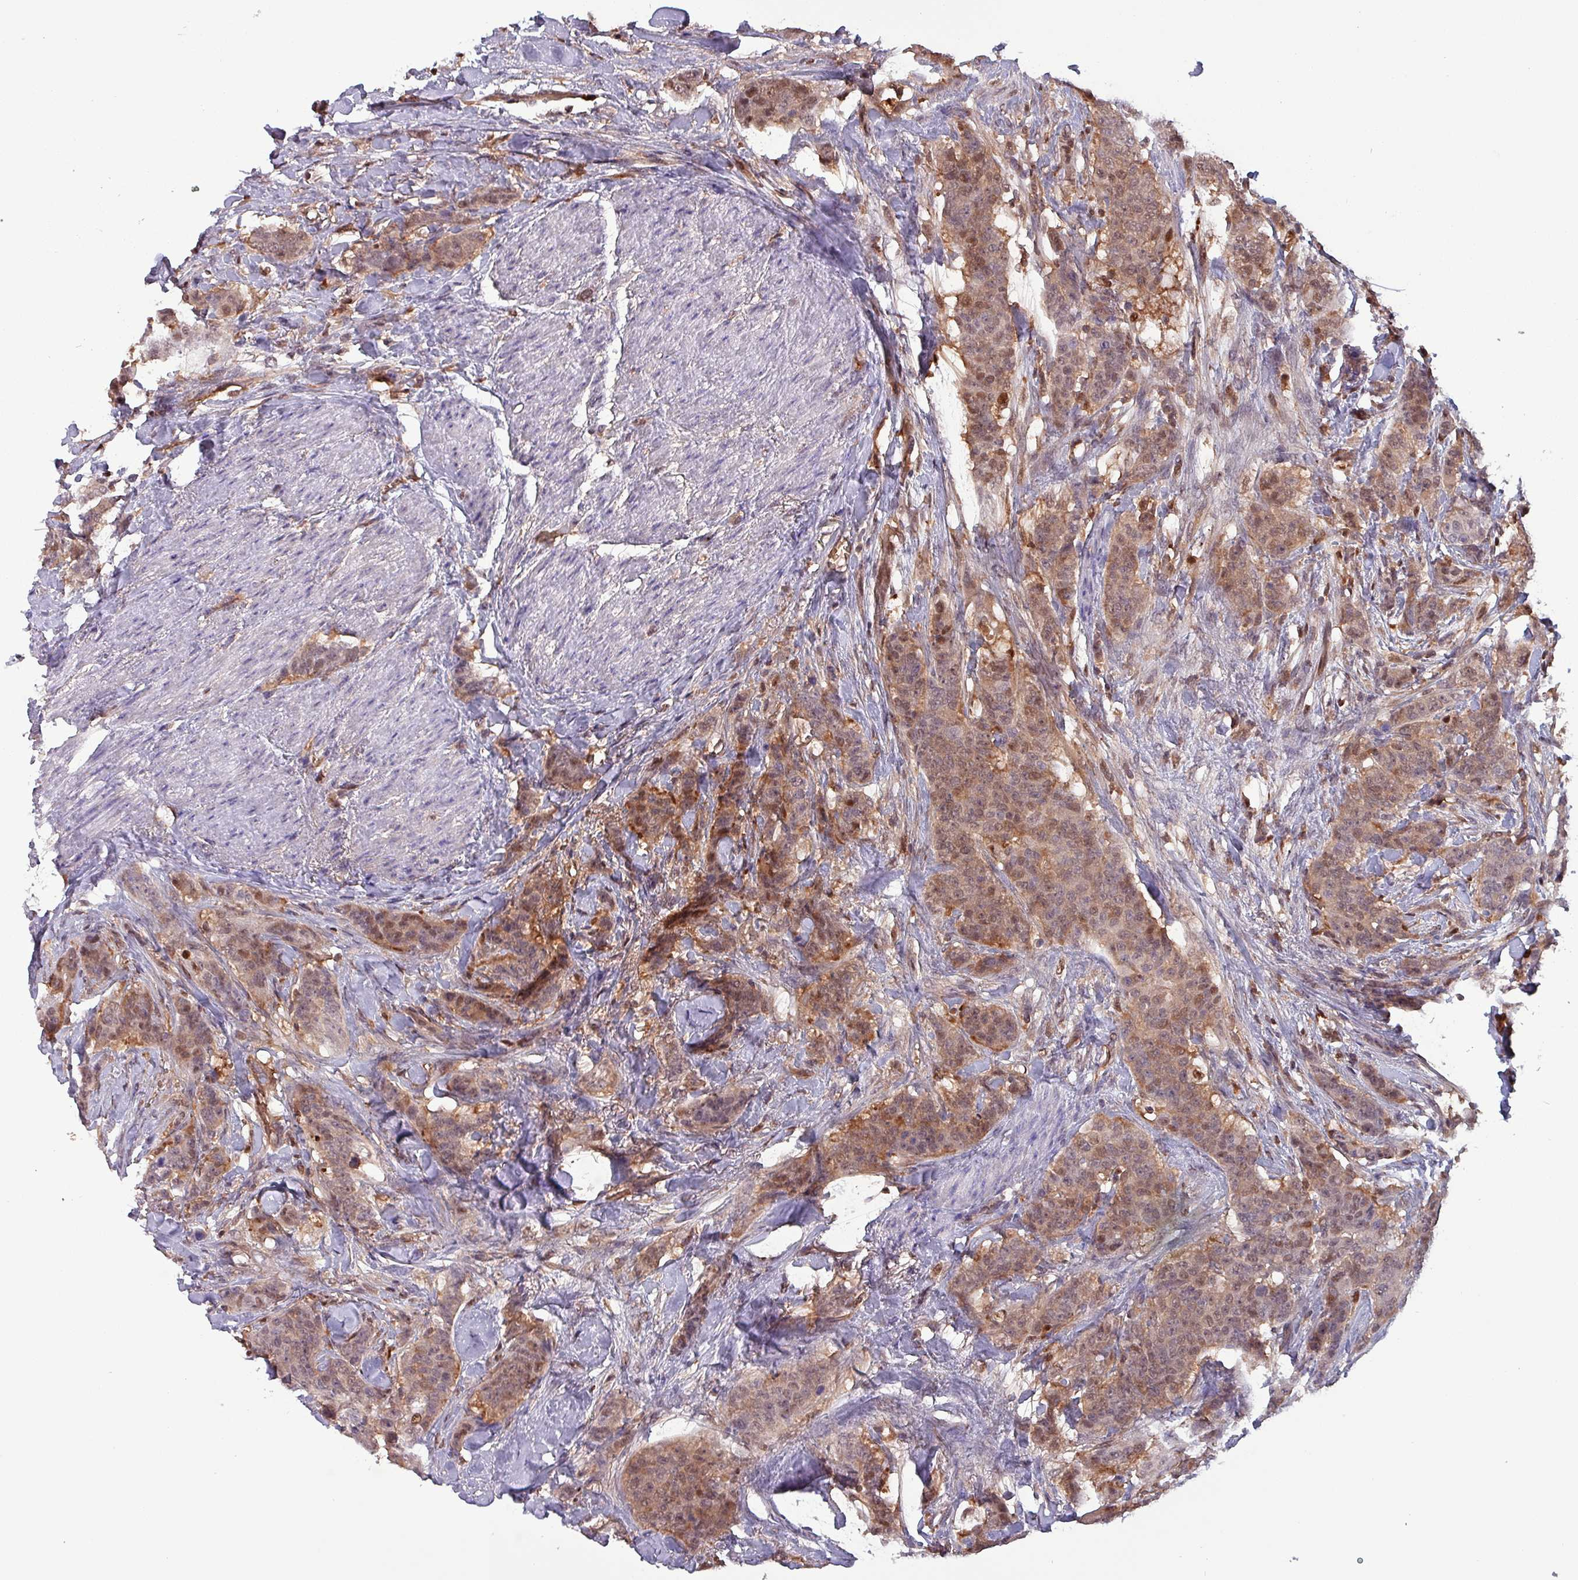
{"staining": {"intensity": "moderate", "quantity": ">75%", "location": "cytoplasmic/membranous,nuclear"}, "tissue": "breast cancer", "cell_type": "Tumor cells", "image_type": "cancer", "snomed": [{"axis": "morphology", "description": "Duct carcinoma"}, {"axis": "topography", "description": "Breast"}], "caption": "This photomicrograph reveals immunohistochemistry (IHC) staining of breast infiltrating ductal carcinoma, with medium moderate cytoplasmic/membranous and nuclear staining in about >75% of tumor cells.", "gene": "PSMB8", "patient": {"sex": "female", "age": 40}}